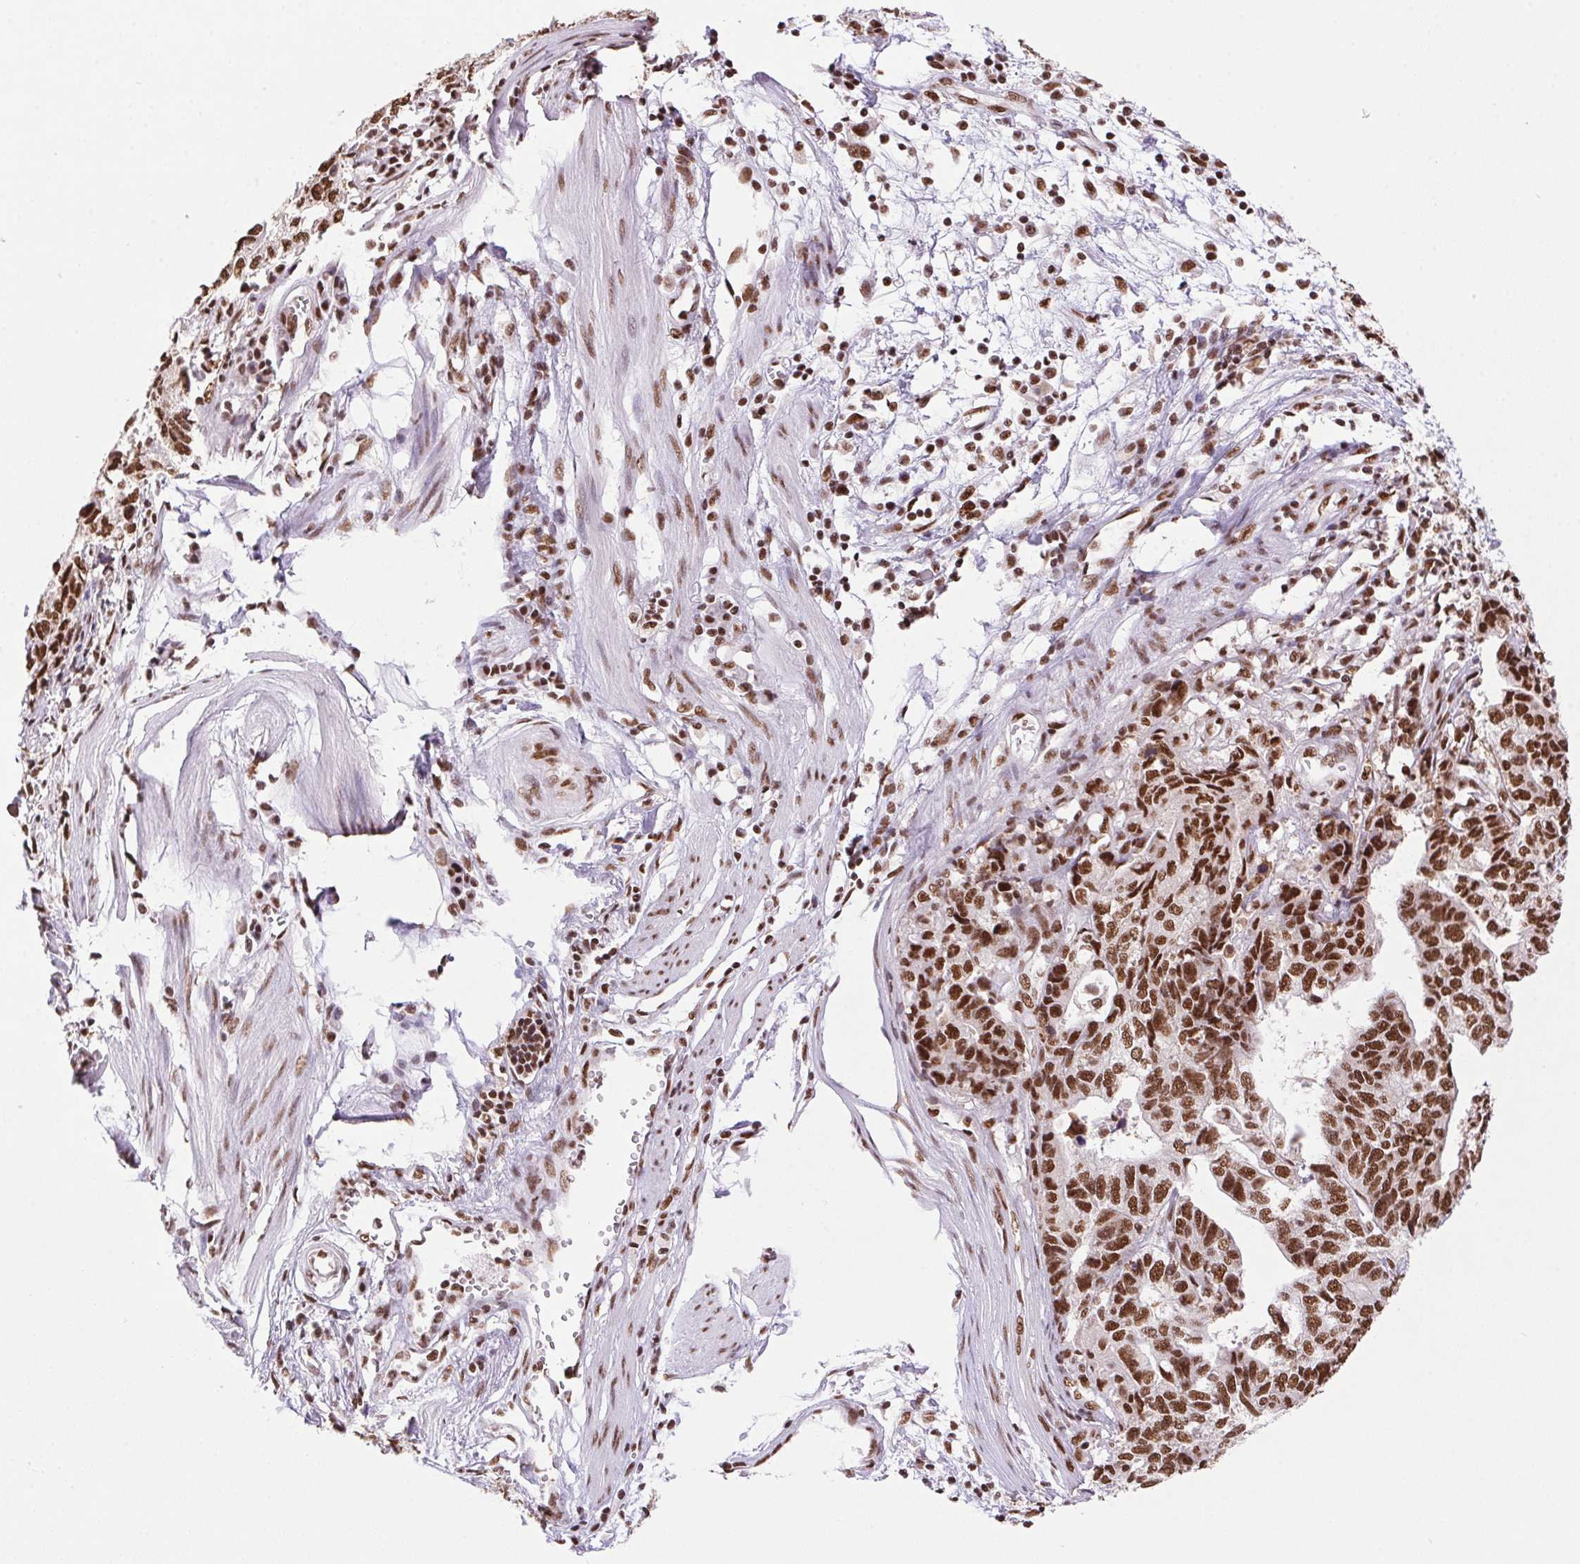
{"staining": {"intensity": "strong", "quantity": ">75%", "location": "nuclear"}, "tissue": "stomach cancer", "cell_type": "Tumor cells", "image_type": "cancer", "snomed": [{"axis": "morphology", "description": "Adenocarcinoma, NOS"}, {"axis": "topography", "description": "Stomach, upper"}], "caption": "About >75% of tumor cells in stomach cancer show strong nuclear protein positivity as visualized by brown immunohistochemical staining.", "gene": "ZNF207", "patient": {"sex": "female", "age": 67}}